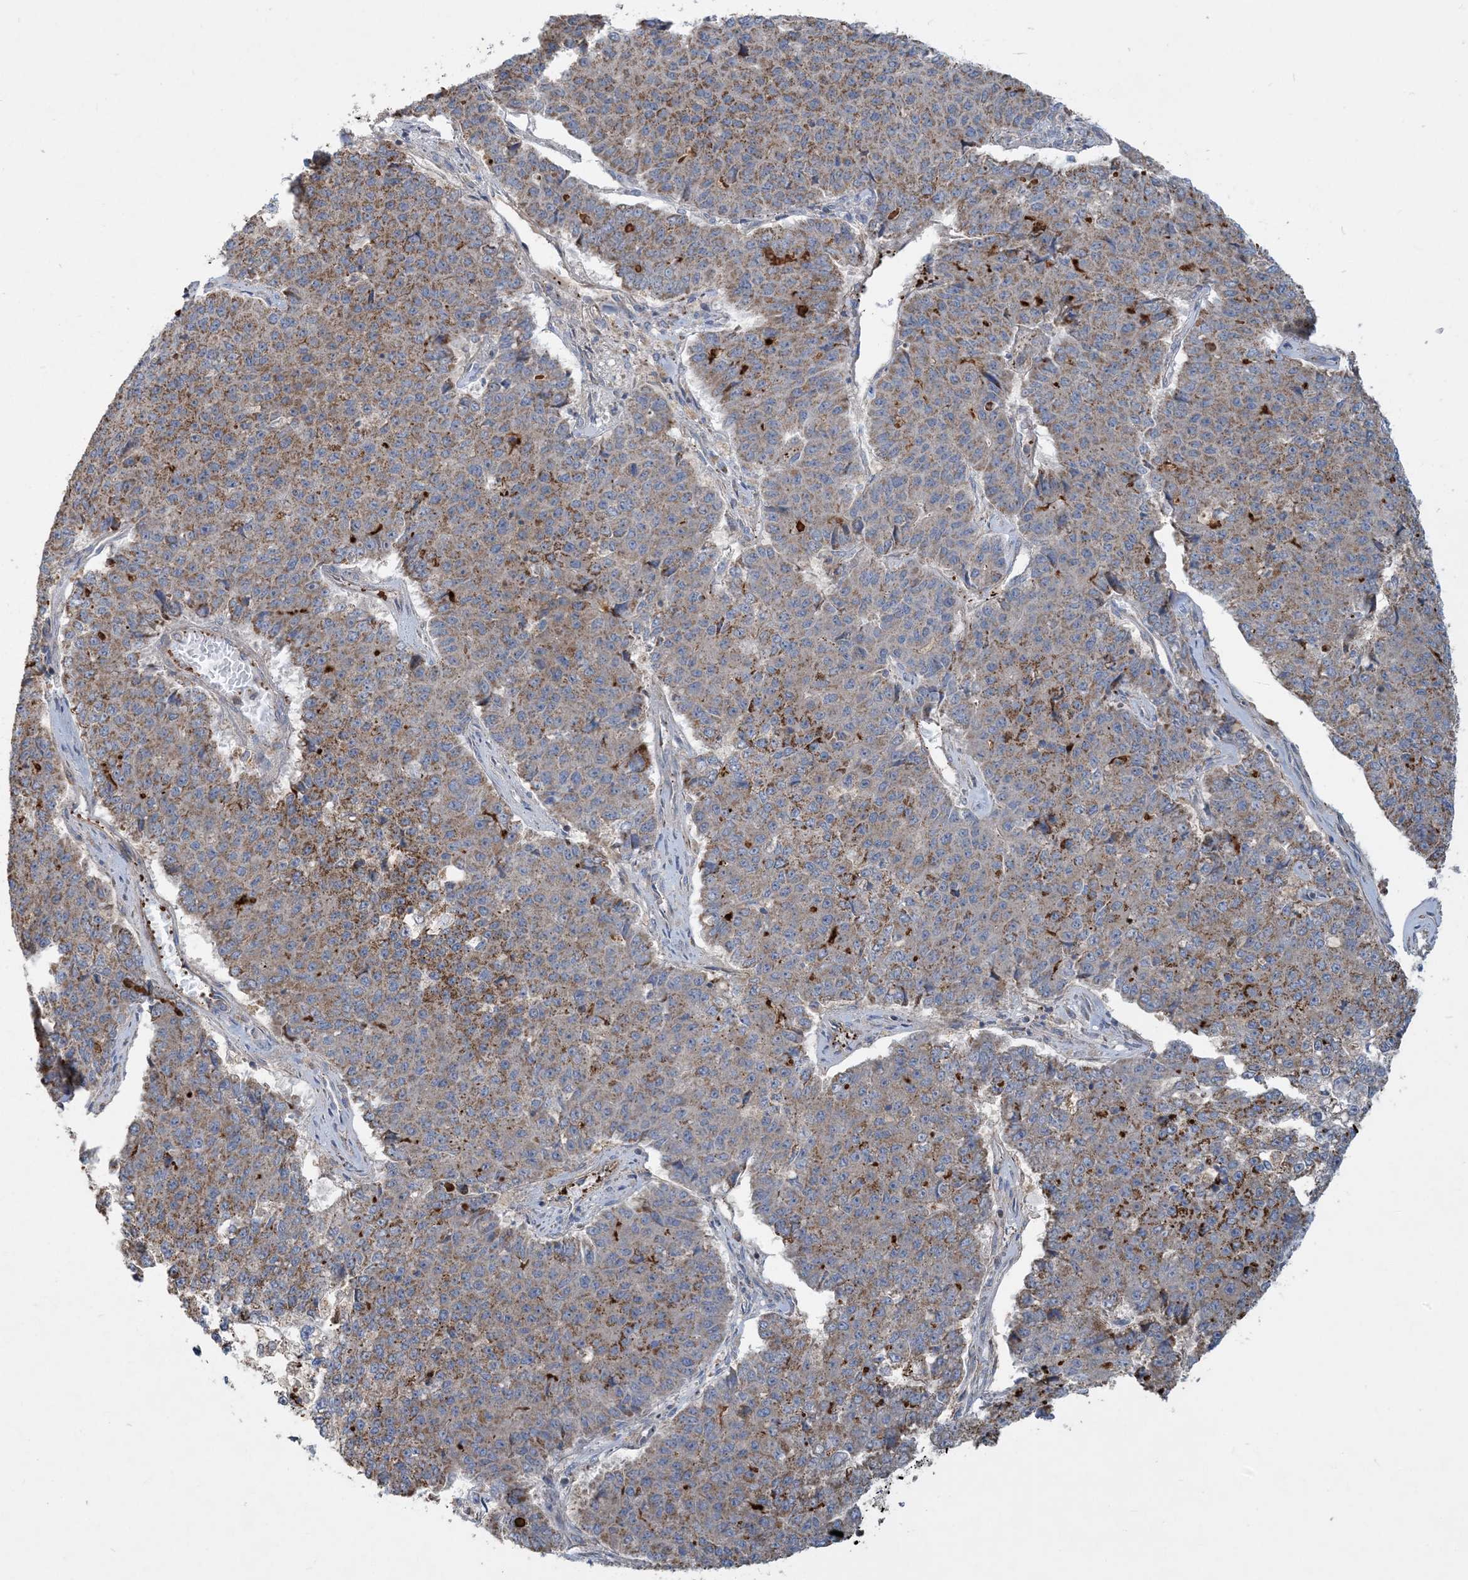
{"staining": {"intensity": "moderate", "quantity": ">75%", "location": "cytoplasmic/membranous"}, "tissue": "pancreatic cancer", "cell_type": "Tumor cells", "image_type": "cancer", "snomed": [{"axis": "morphology", "description": "Adenocarcinoma, NOS"}, {"axis": "topography", "description": "Pancreas"}], "caption": "Protein positivity by immunohistochemistry exhibits moderate cytoplasmic/membranous expression in approximately >75% of tumor cells in pancreatic cancer. Using DAB (brown) and hematoxylin (blue) stains, captured at high magnification using brightfield microscopy.", "gene": "ECHDC1", "patient": {"sex": "male", "age": 50}}